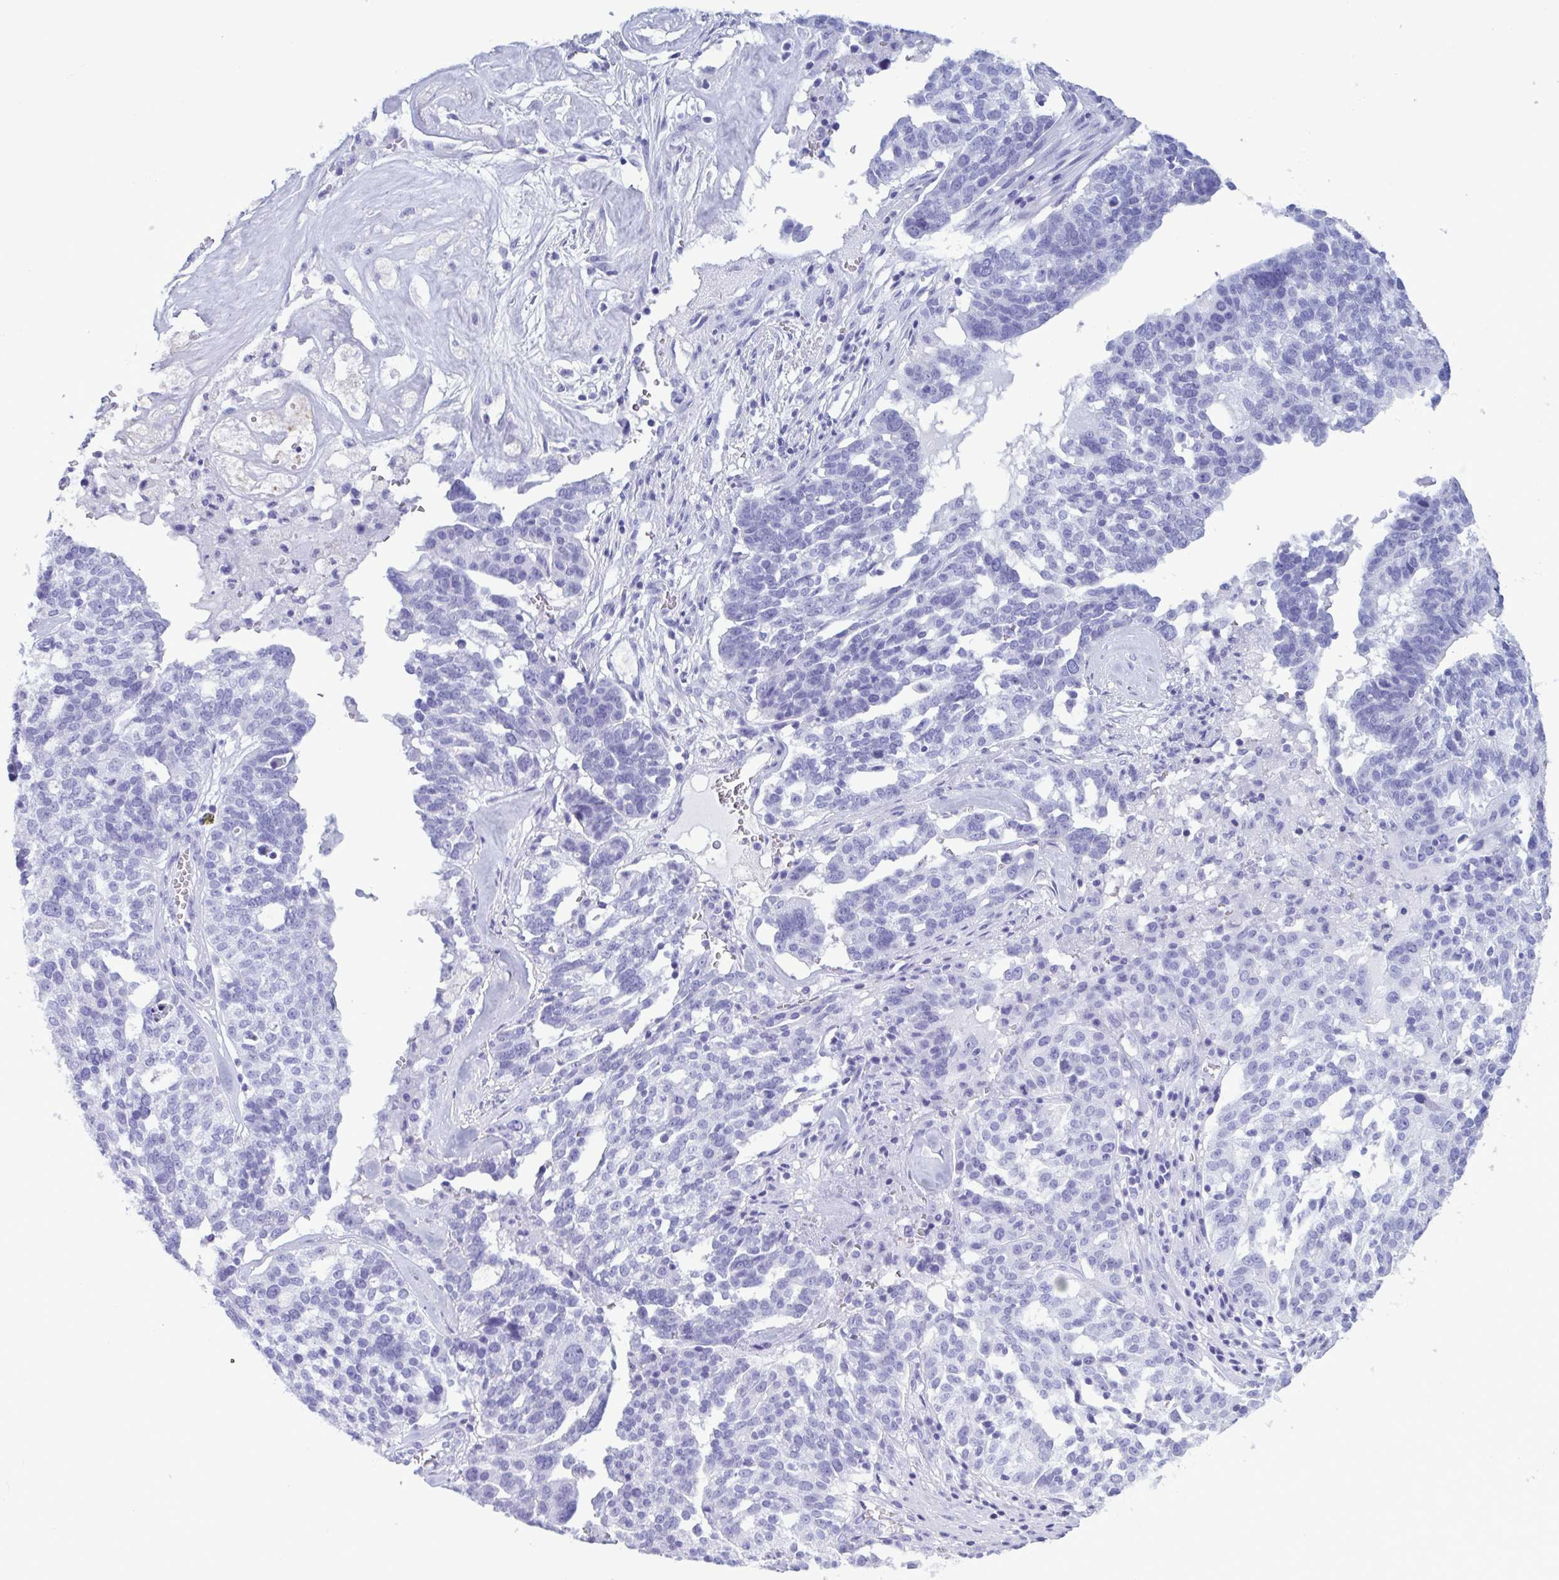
{"staining": {"intensity": "negative", "quantity": "none", "location": "none"}, "tissue": "ovarian cancer", "cell_type": "Tumor cells", "image_type": "cancer", "snomed": [{"axis": "morphology", "description": "Cystadenocarcinoma, serous, NOS"}, {"axis": "topography", "description": "Ovary"}], "caption": "This is an immunohistochemistry (IHC) image of human ovarian cancer. There is no staining in tumor cells.", "gene": "LTF", "patient": {"sex": "female", "age": 59}}